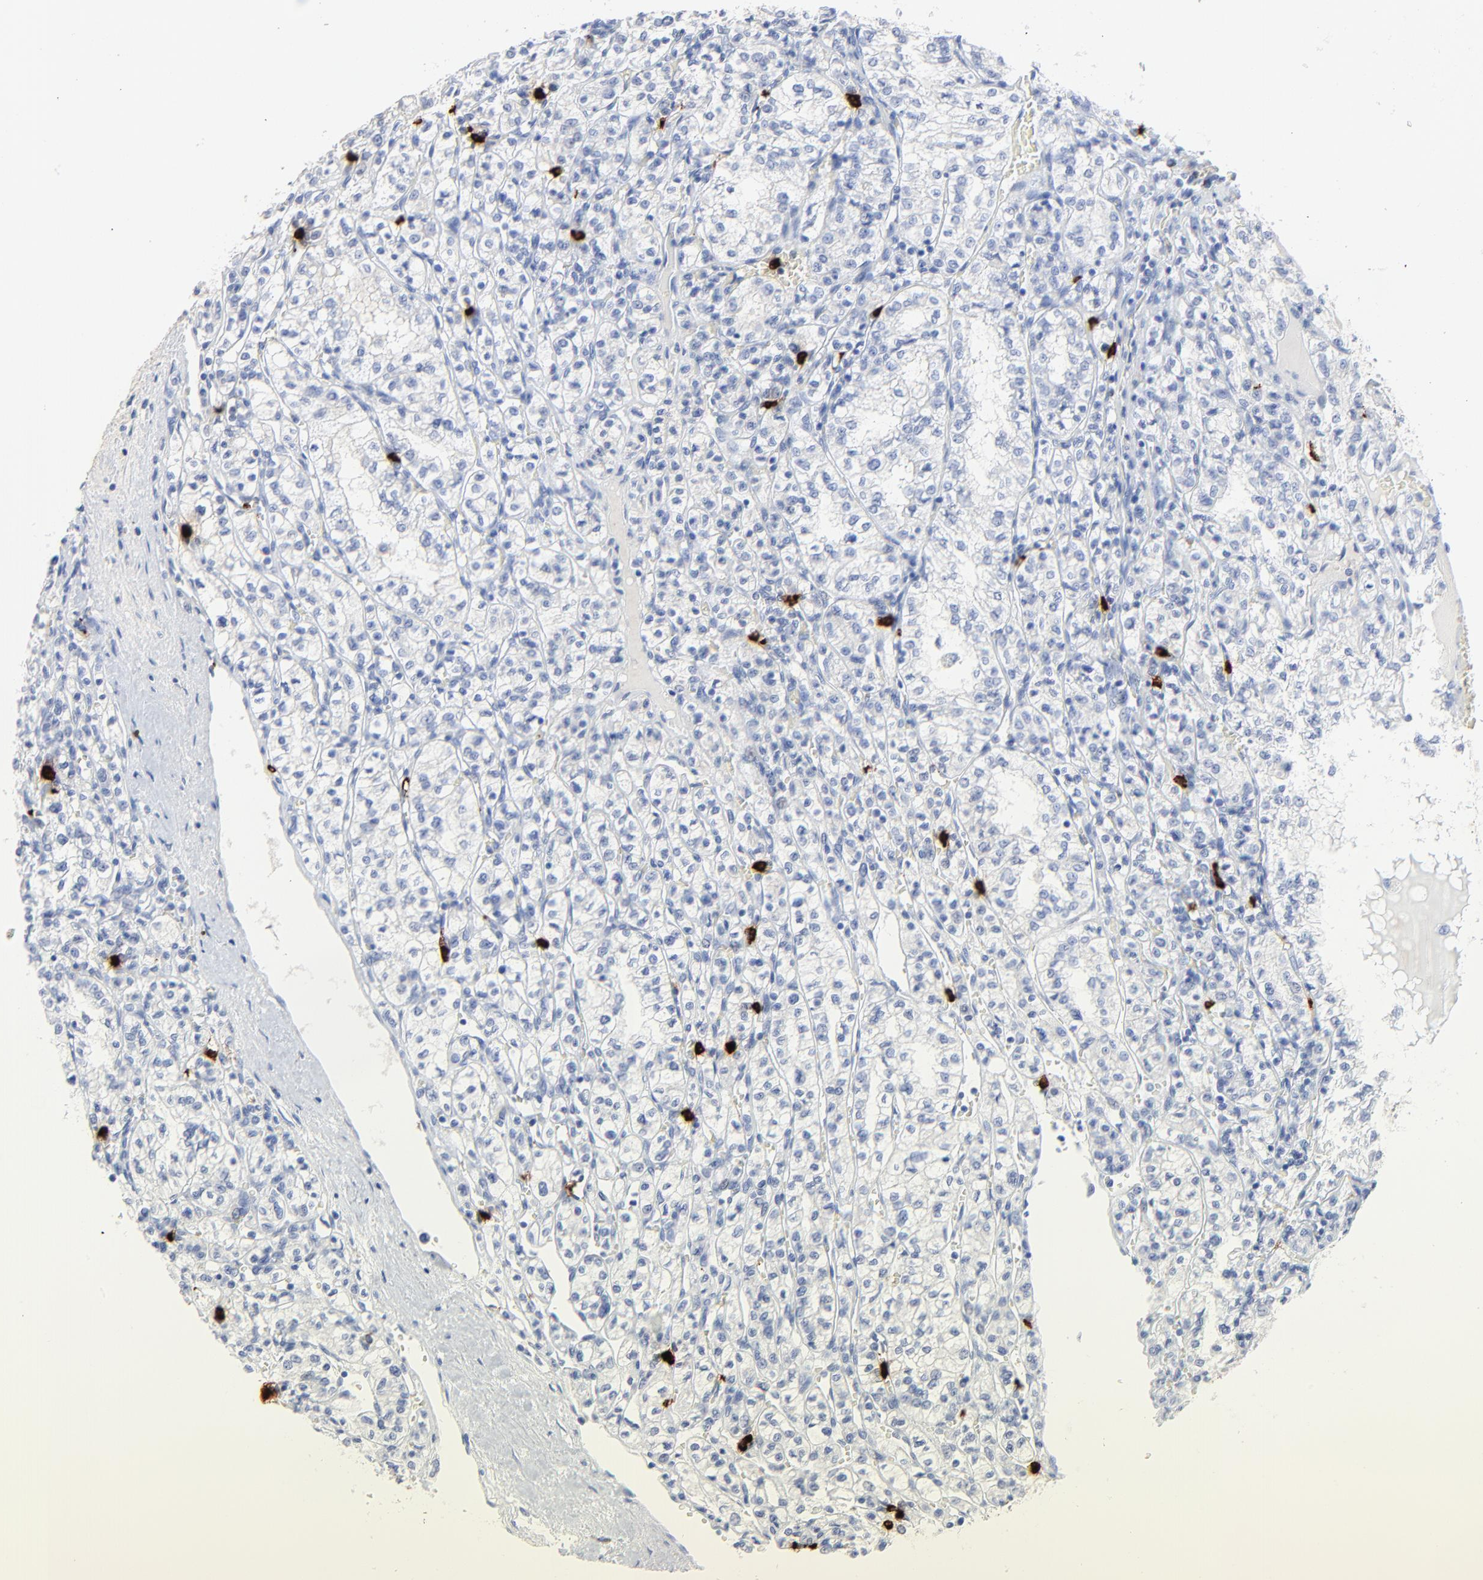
{"staining": {"intensity": "negative", "quantity": "none", "location": "none"}, "tissue": "renal cancer", "cell_type": "Tumor cells", "image_type": "cancer", "snomed": [{"axis": "morphology", "description": "Adenocarcinoma, NOS"}, {"axis": "topography", "description": "Kidney"}], "caption": "DAB (3,3'-diaminobenzidine) immunohistochemical staining of renal adenocarcinoma demonstrates no significant expression in tumor cells. (Brightfield microscopy of DAB (3,3'-diaminobenzidine) immunohistochemistry at high magnification).", "gene": "LCN2", "patient": {"sex": "male", "age": 61}}